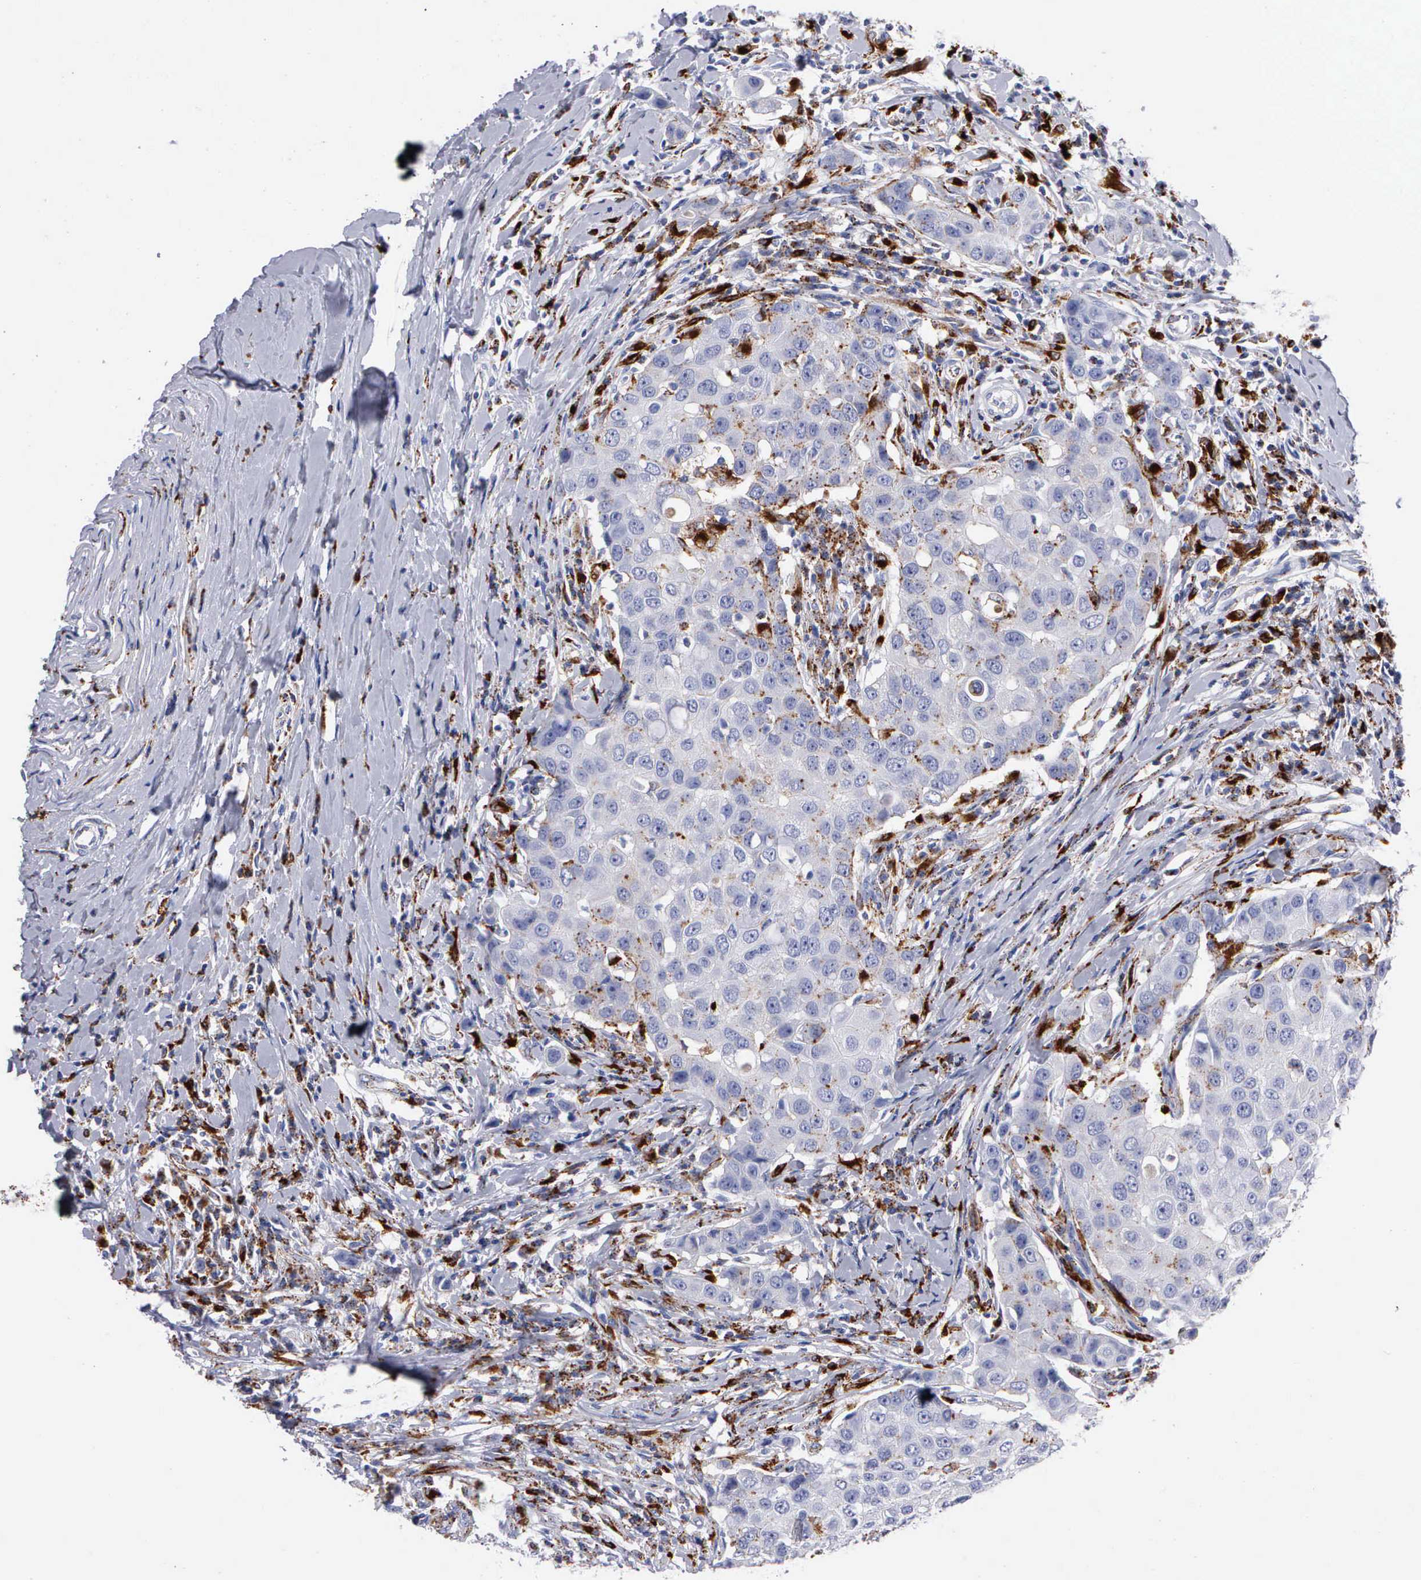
{"staining": {"intensity": "moderate", "quantity": "25%-75%", "location": "cytoplasmic/membranous"}, "tissue": "breast cancer", "cell_type": "Tumor cells", "image_type": "cancer", "snomed": [{"axis": "morphology", "description": "Duct carcinoma"}, {"axis": "topography", "description": "Breast"}], "caption": "Breast cancer (invasive ductal carcinoma) stained with DAB immunohistochemistry shows medium levels of moderate cytoplasmic/membranous positivity in about 25%-75% of tumor cells.", "gene": "CTSH", "patient": {"sex": "female", "age": 27}}